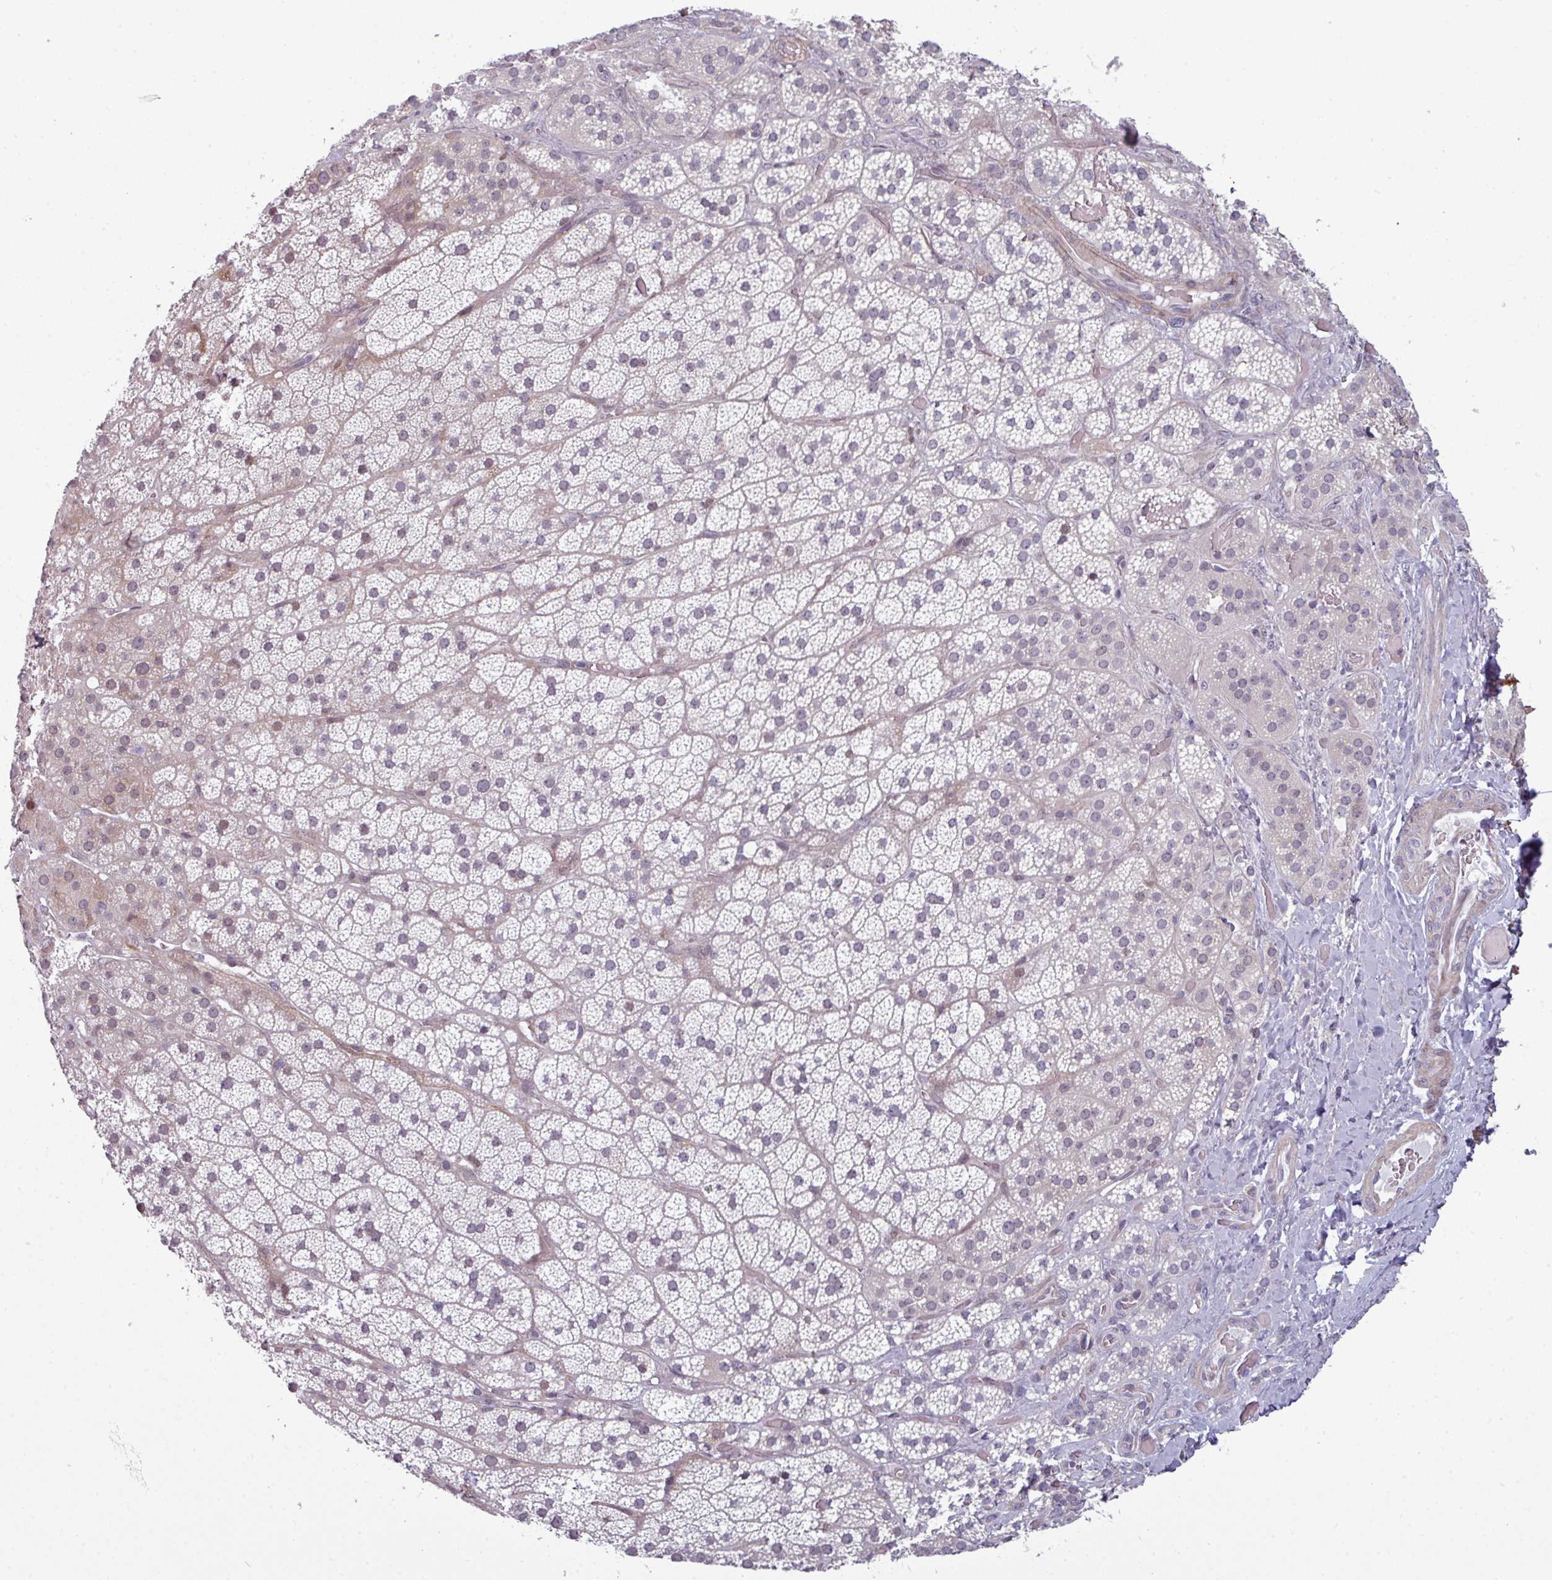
{"staining": {"intensity": "weak", "quantity": "<25%", "location": "cytoplasmic/membranous"}, "tissue": "adrenal gland", "cell_type": "Glandular cells", "image_type": "normal", "snomed": [{"axis": "morphology", "description": "Normal tissue, NOS"}, {"axis": "topography", "description": "Adrenal gland"}], "caption": "Immunohistochemistry photomicrograph of benign adrenal gland: human adrenal gland stained with DAB (3,3'-diaminobenzidine) shows no significant protein expression in glandular cells. (DAB (3,3'-diaminobenzidine) immunohistochemistry with hematoxylin counter stain).", "gene": "PRAMEF12", "patient": {"sex": "male", "age": 57}}